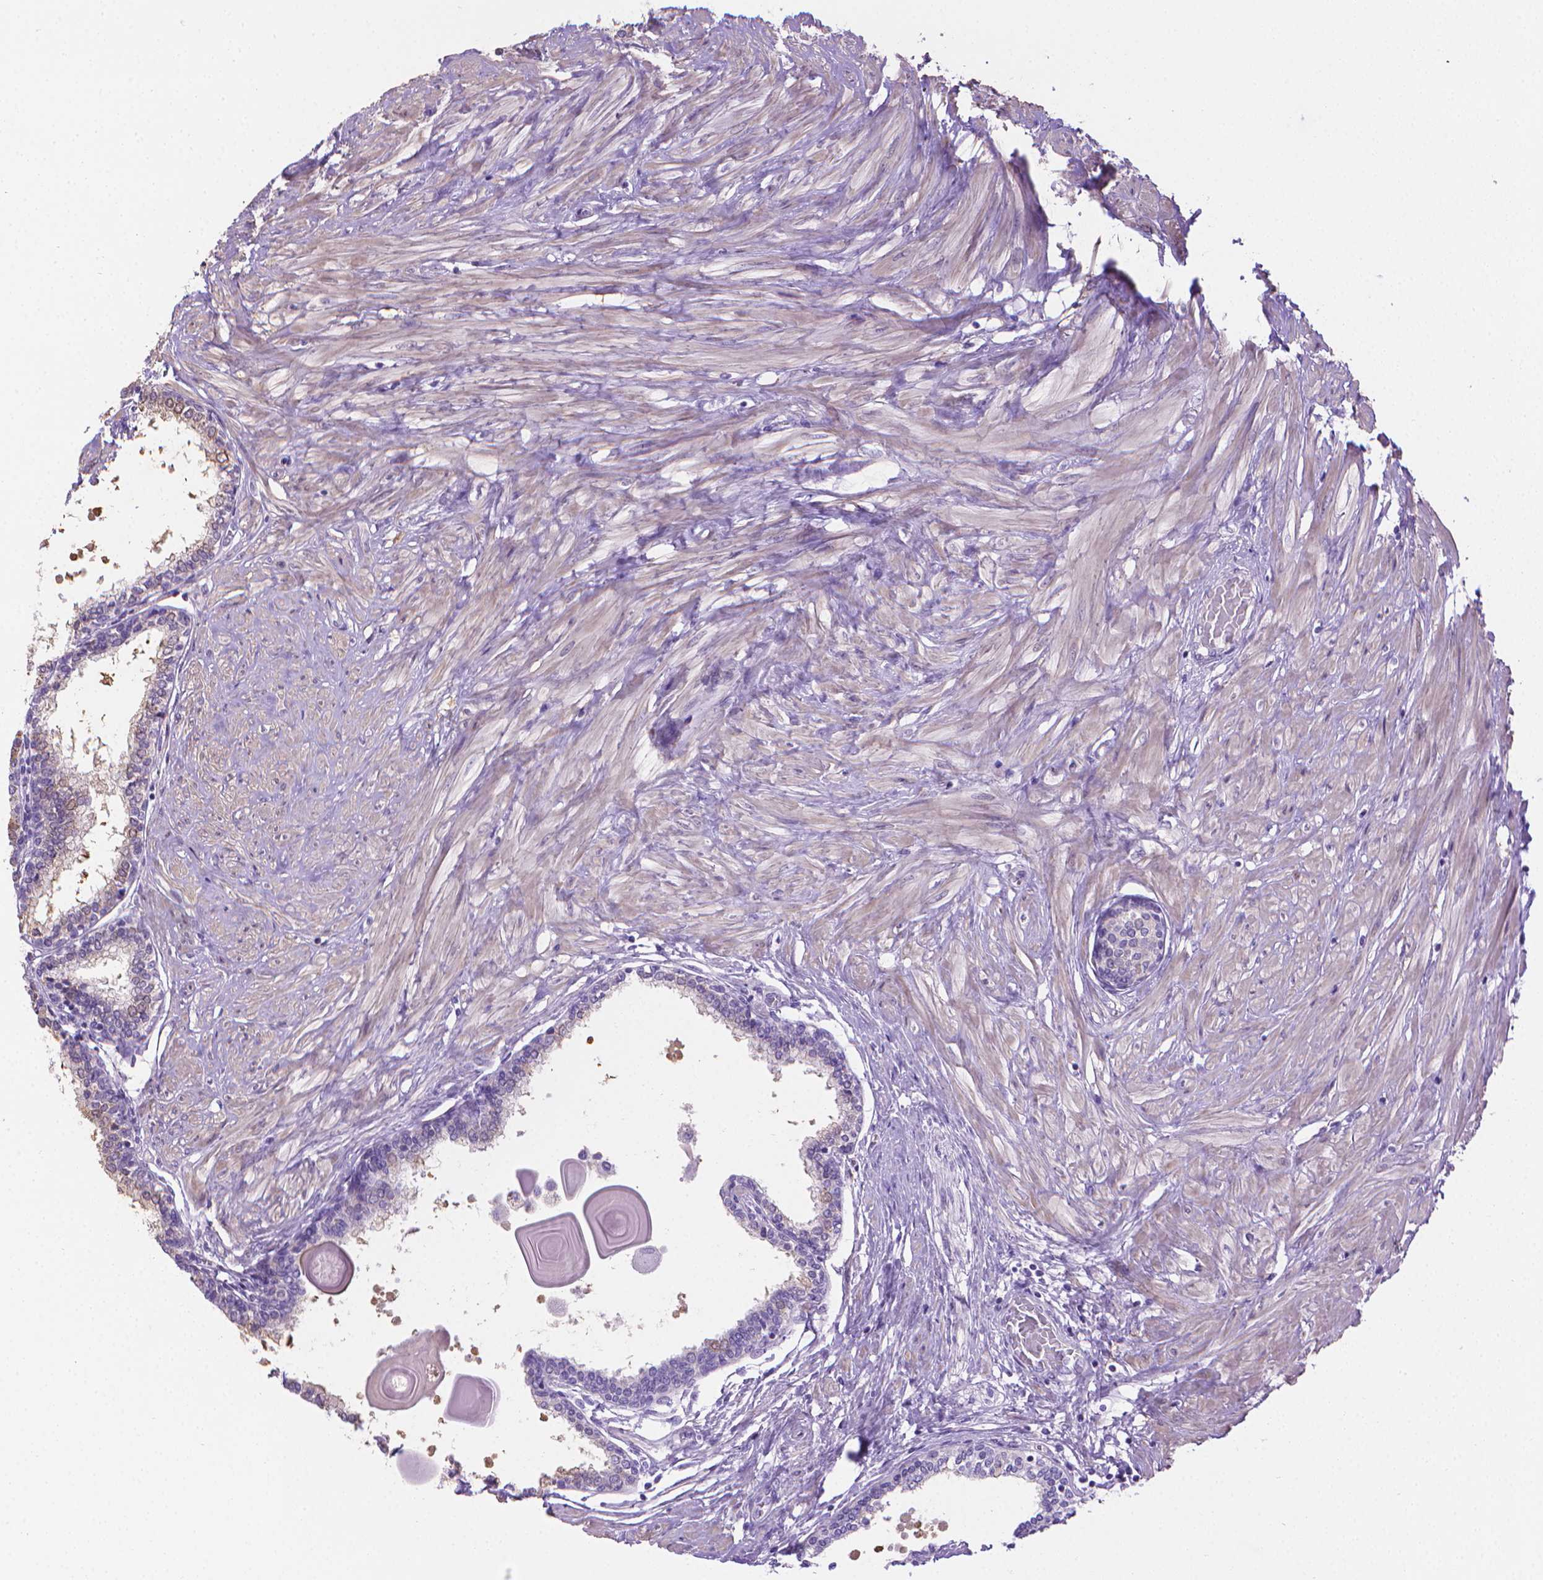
{"staining": {"intensity": "negative", "quantity": "none", "location": "none"}, "tissue": "prostate", "cell_type": "Glandular cells", "image_type": "normal", "snomed": [{"axis": "morphology", "description": "Normal tissue, NOS"}, {"axis": "topography", "description": "Prostate"}], "caption": "Histopathology image shows no protein staining in glandular cells of unremarkable prostate. The staining was performed using DAB to visualize the protein expression in brown, while the nuclei were stained in blue with hematoxylin (Magnification: 20x).", "gene": "PNMA2", "patient": {"sex": "male", "age": 55}}